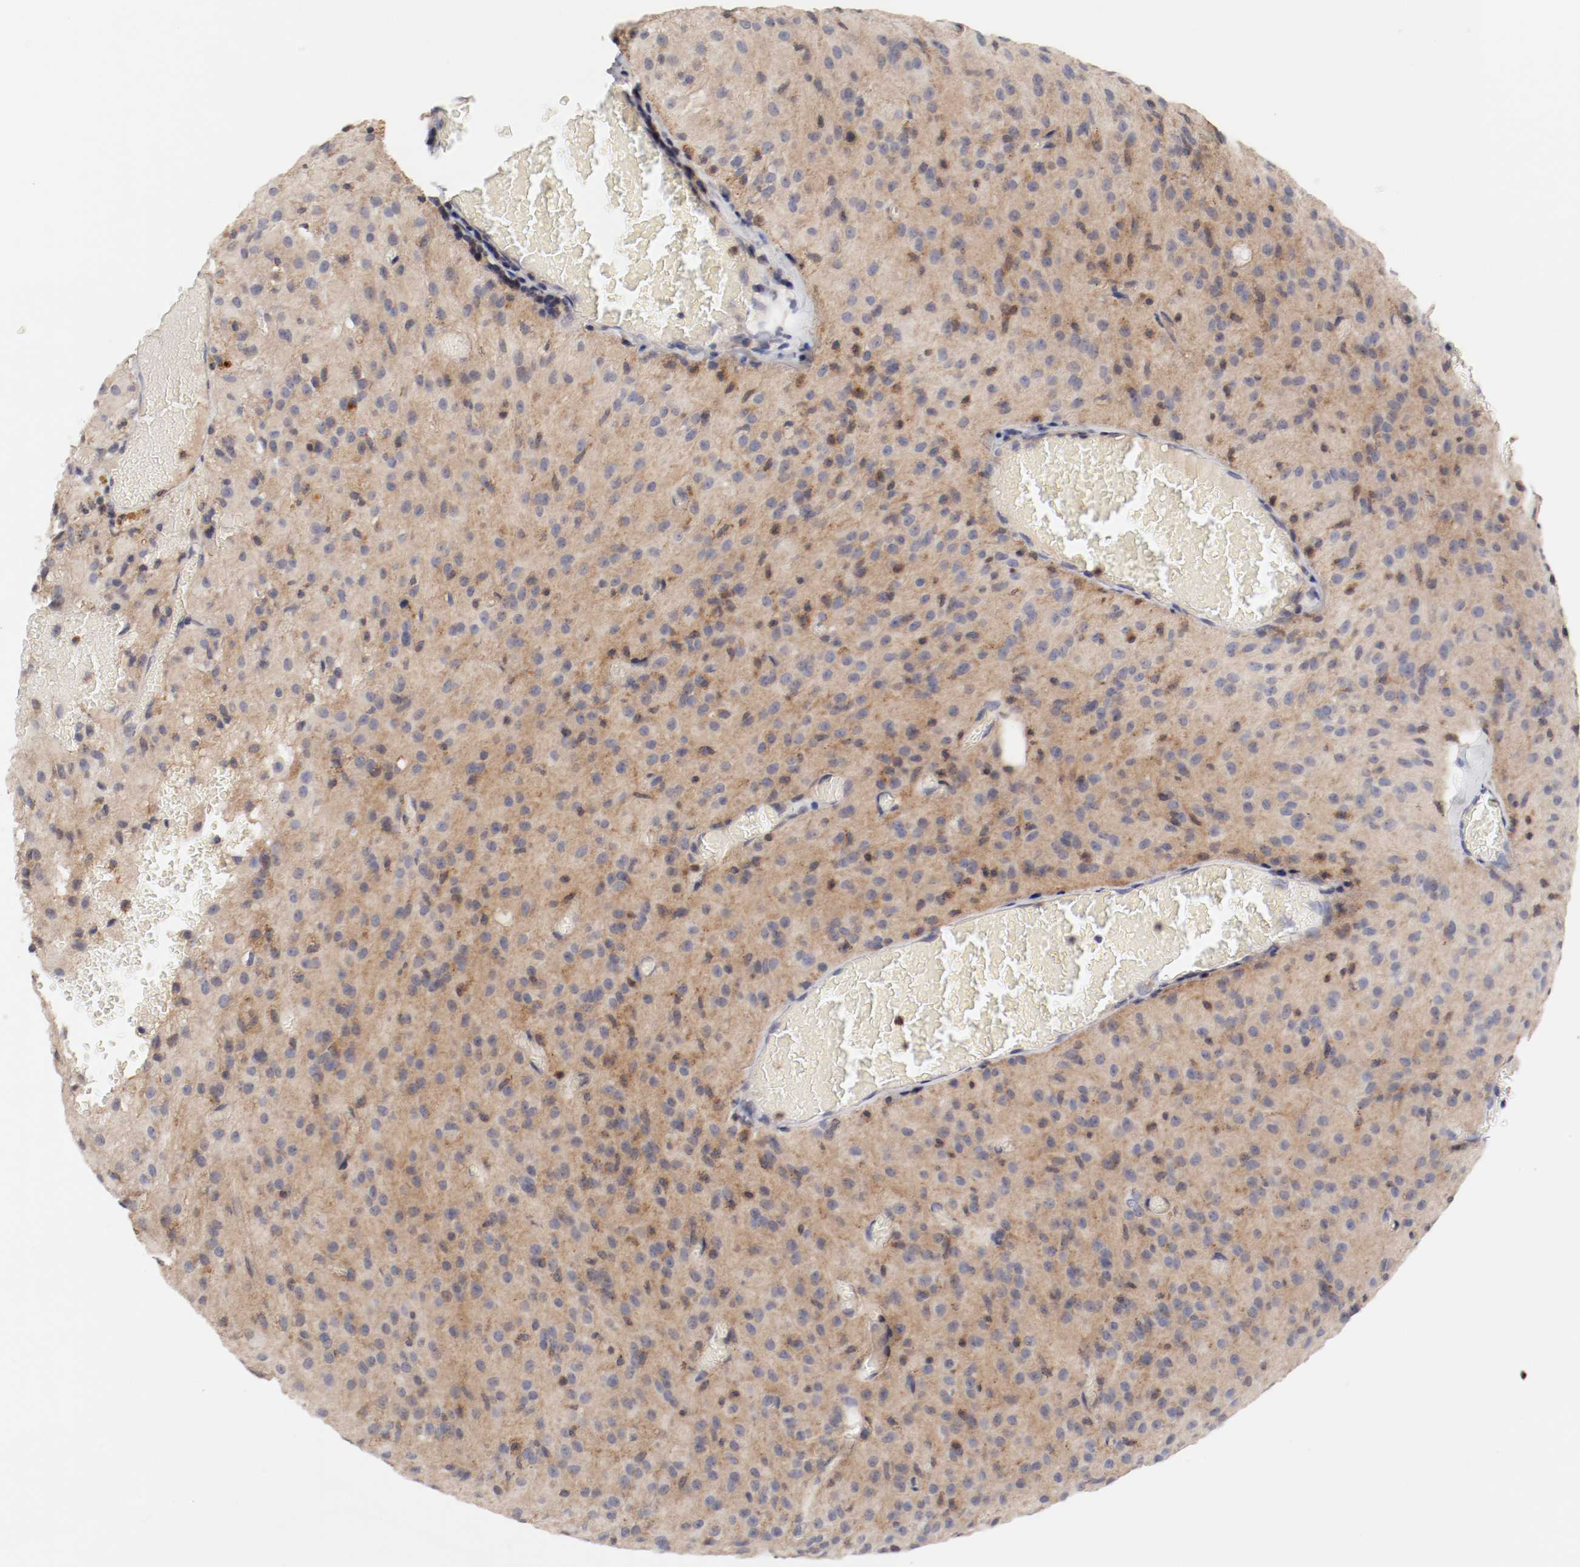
{"staining": {"intensity": "weak", "quantity": ">75%", "location": "cytoplasmic/membranous"}, "tissue": "glioma", "cell_type": "Tumor cells", "image_type": "cancer", "snomed": [{"axis": "morphology", "description": "Glioma, malignant, High grade"}, {"axis": "topography", "description": "Brain"}], "caption": "DAB immunohistochemical staining of malignant glioma (high-grade) reveals weak cytoplasmic/membranous protein expression in about >75% of tumor cells.", "gene": "CBL", "patient": {"sex": "female", "age": 59}}